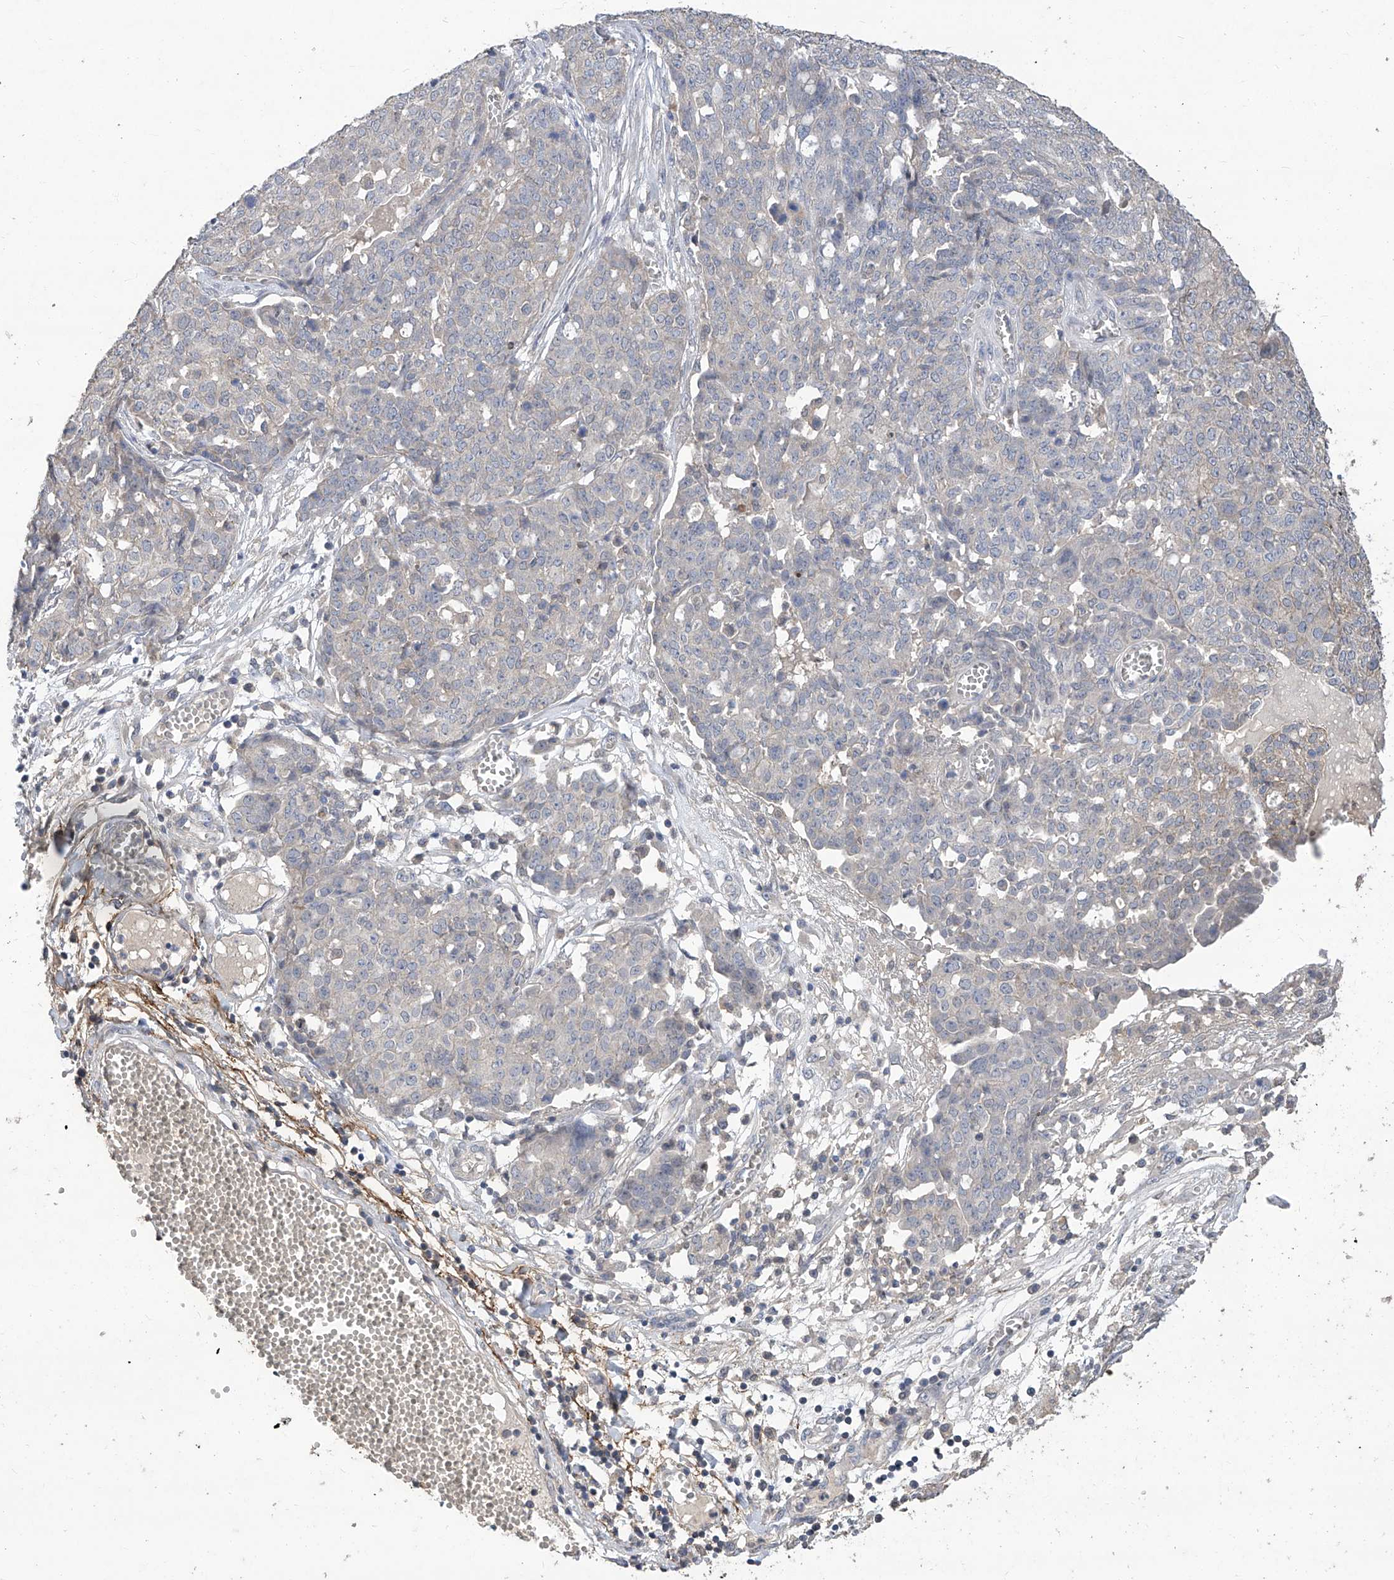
{"staining": {"intensity": "negative", "quantity": "none", "location": "none"}, "tissue": "ovarian cancer", "cell_type": "Tumor cells", "image_type": "cancer", "snomed": [{"axis": "morphology", "description": "Cystadenocarcinoma, serous, NOS"}, {"axis": "topography", "description": "Soft tissue"}, {"axis": "topography", "description": "Ovary"}], "caption": "Tumor cells show no significant expression in serous cystadenocarcinoma (ovarian).", "gene": "TXNIP", "patient": {"sex": "female", "age": 57}}